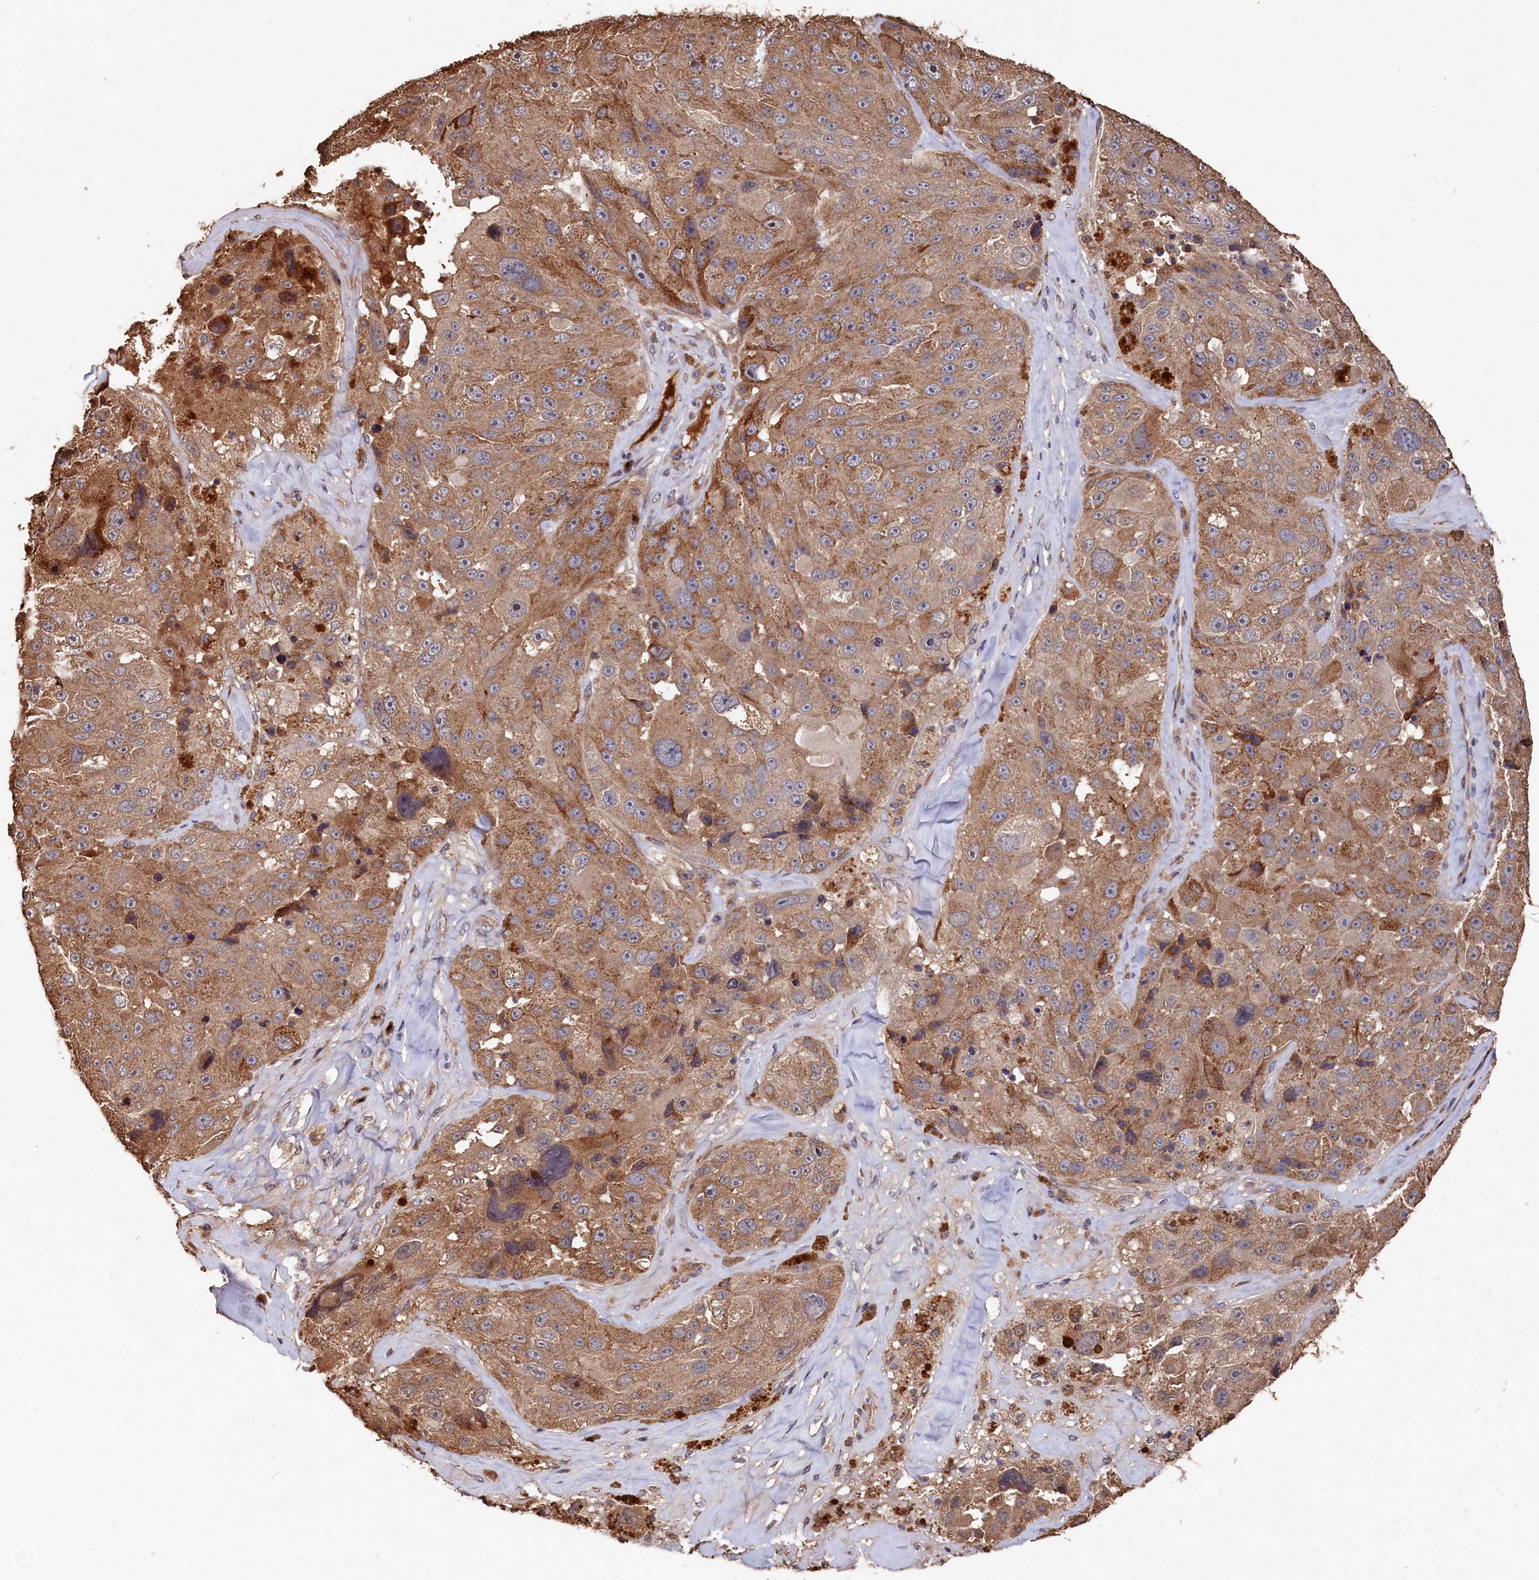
{"staining": {"intensity": "moderate", "quantity": ">75%", "location": "cytoplasmic/membranous"}, "tissue": "melanoma", "cell_type": "Tumor cells", "image_type": "cancer", "snomed": [{"axis": "morphology", "description": "Malignant melanoma, Metastatic site"}, {"axis": "topography", "description": "Lymph node"}], "caption": "Protein positivity by immunohistochemistry exhibits moderate cytoplasmic/membranous staining in approximately >75% of tumor cells in malignant melanoma (metastatic site).", "gene": "NAA60", "patient": {"sex": "male", "age": 62}}